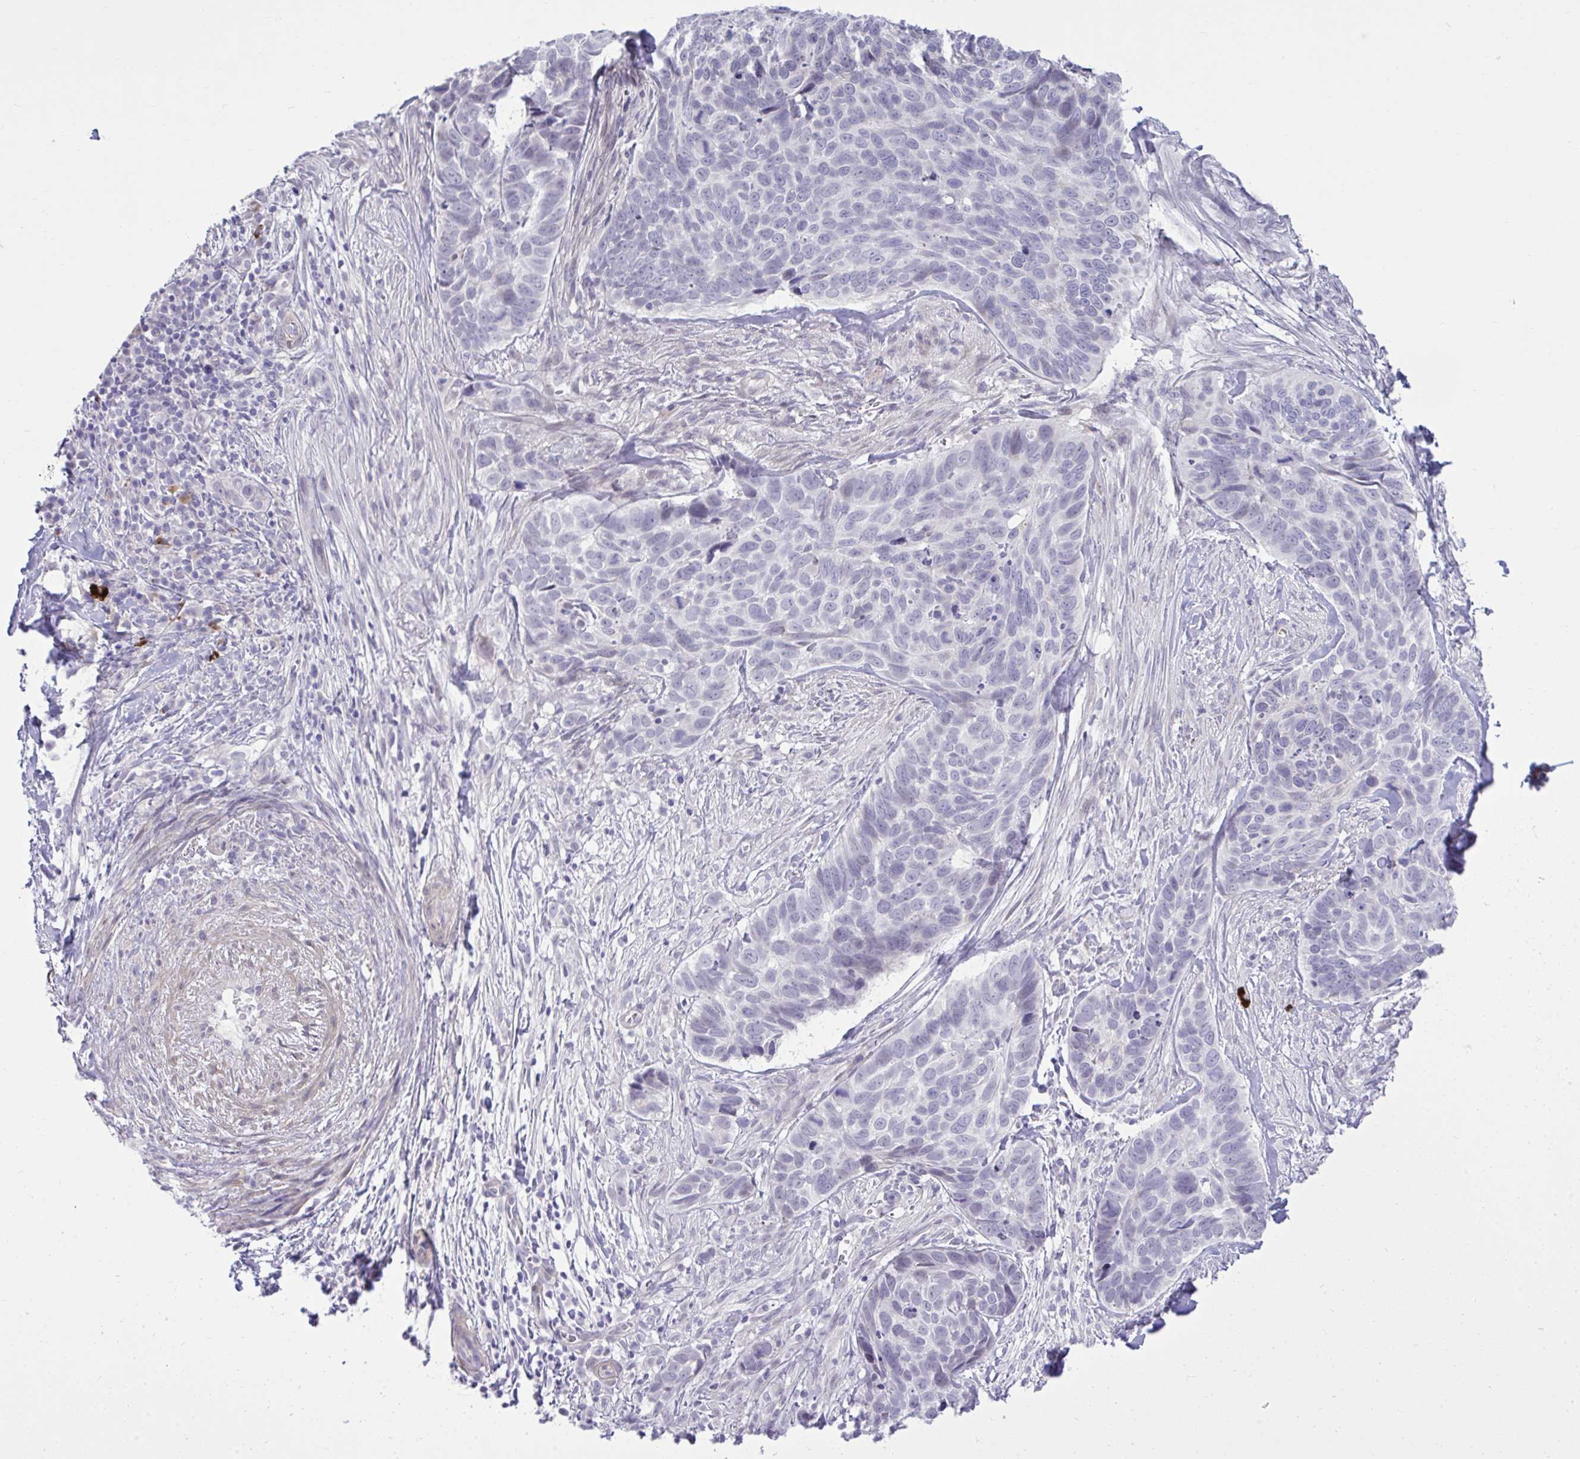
{"staining": {"intensity": "negative", "quantity": "none", "location": "none"}, "tissue": "skin cancer", "cell_type": "Tumor cells", "image_type": "cancer", "snomed": [{"axis": "morphology", "description": "Basal cell carcinoma"}, {"axis": "topography", "description": "Skin"}], "caption": "An immunohistochemistry histopathology image of skin cancer (basal cell carcinoma) is shown. There is no staining in tumor cells of skin cancer (basal cell carcinoma).", "gene": "SPAG1", "patient": {"sex": "female", "age": 82}}